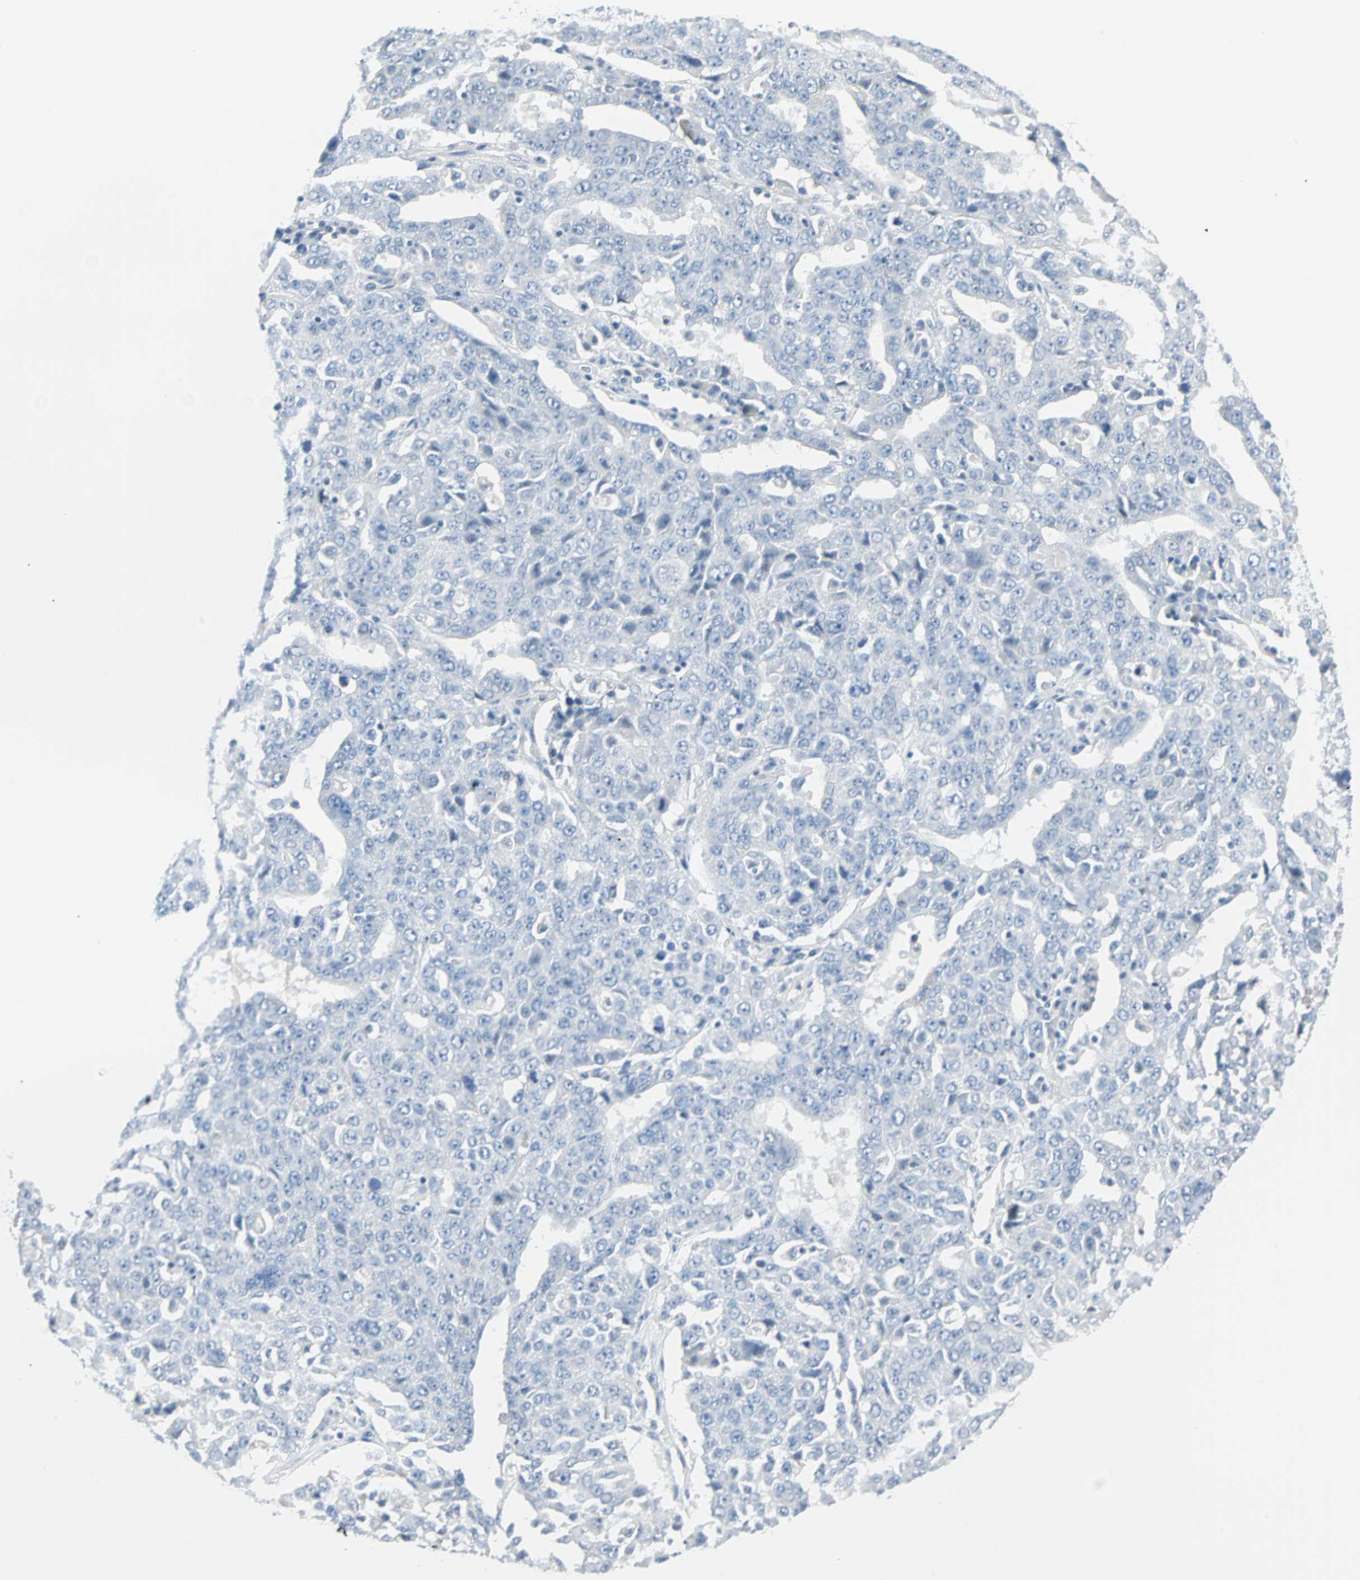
{"staining": {"intensity": "negative", "quantity": "none", "location": "none"}, "tissue": "ovarian cancer", "cell_type": "Tumor cells", "image_type": "cancer", "snomed": [{"axis": "morphology", "description": "Carcinoma, endometroid"}, {"axis": "topography", "description": "Ovary"}], "caption": "Immunohistochemistry (IHC) of human ovarian cancer (endometroid carcinoma) exhibits no positivity in tumor cells.", "gene": "STX1A", "patient": {"sex": "female", "age": 62}}